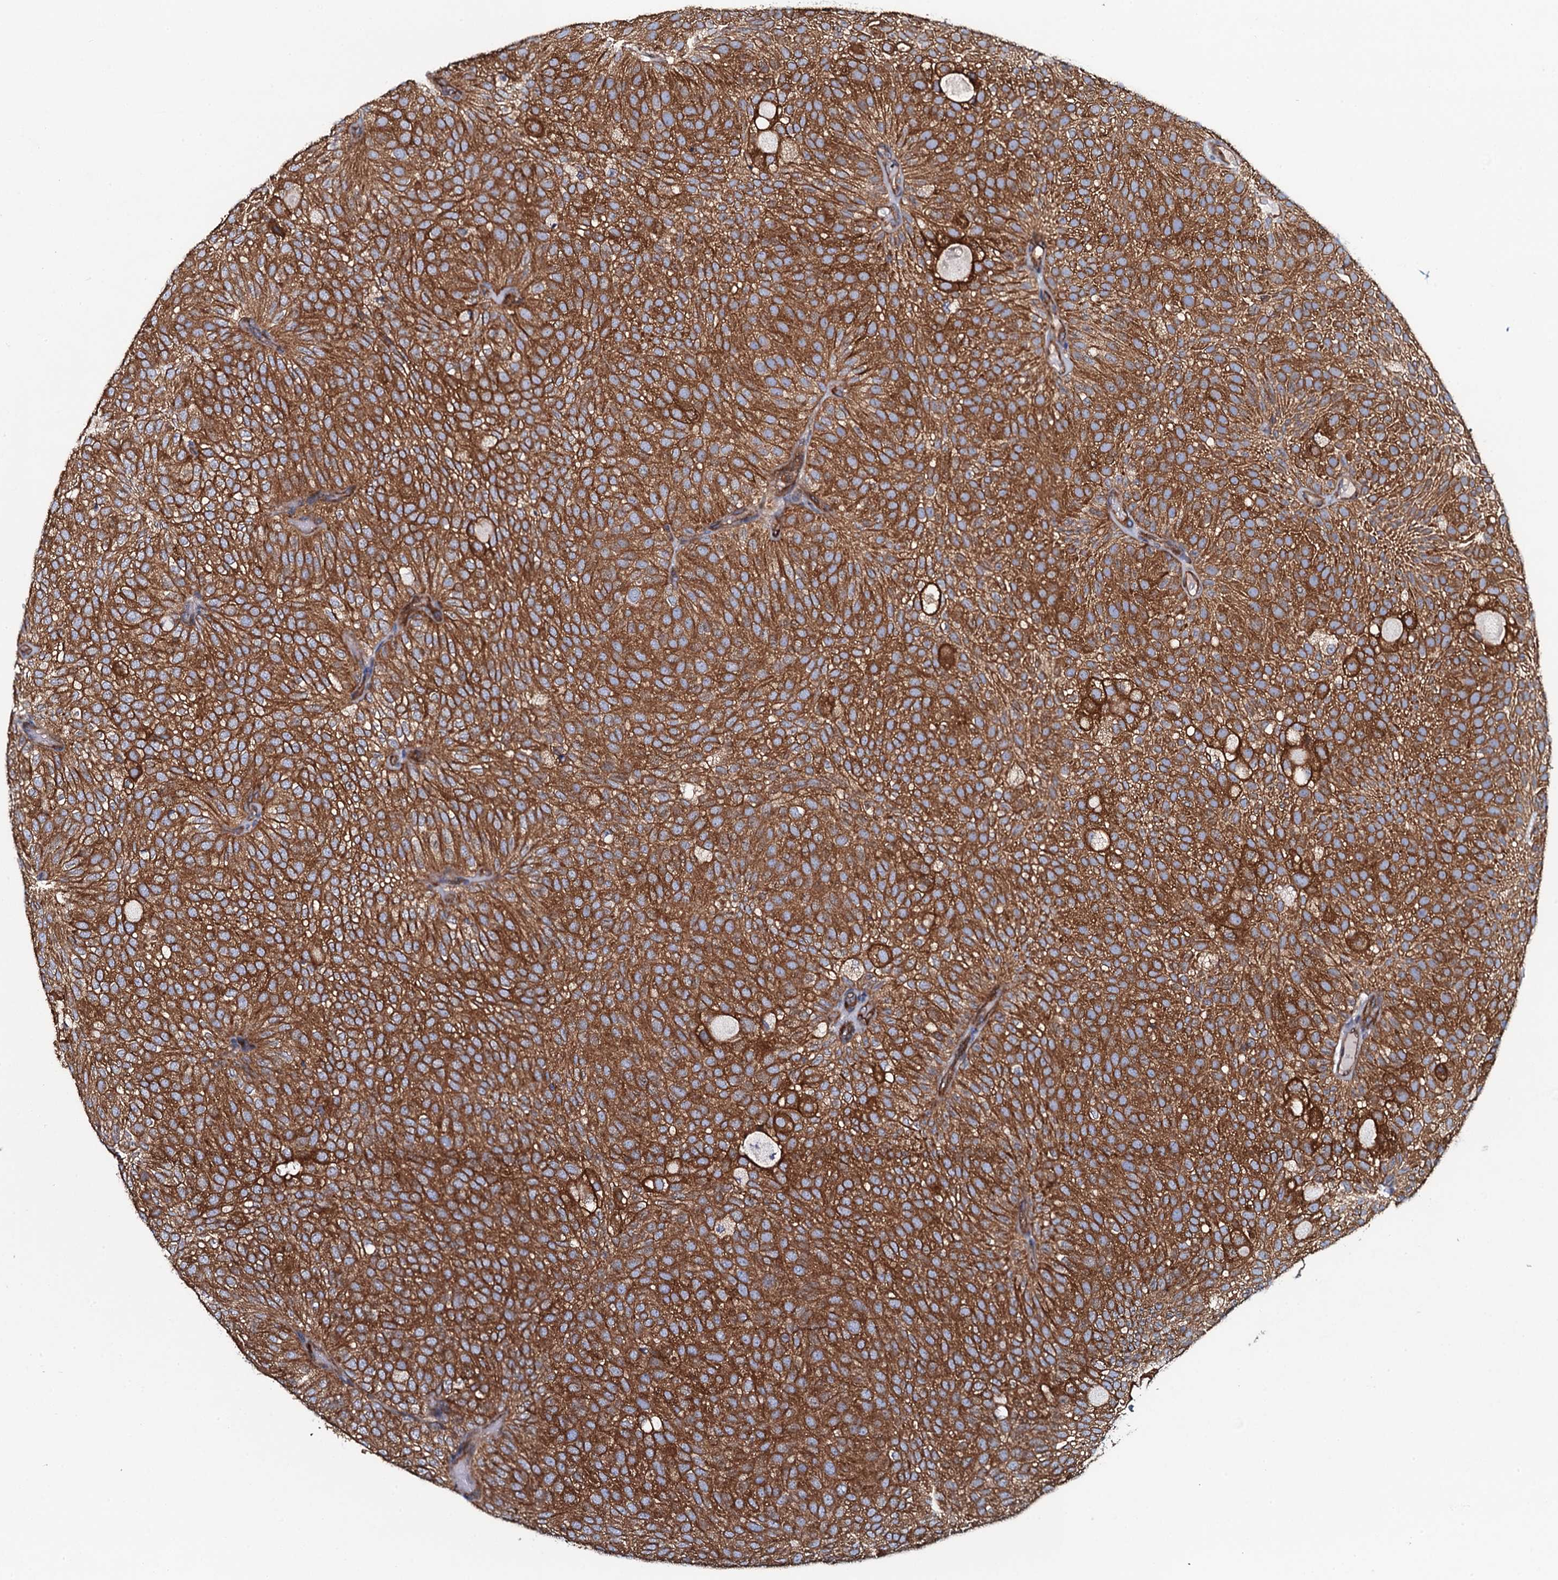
{"staining": {"intensity": "moderate", "quantity": ">75%", "location": "cytoplasmic/membranous"}, "tissue": "urothelial cancer", "cell_type": "Tumor cells", "image_type": "cancer", "snomed": [{"axis": "morphology", "description": "Urothelial carcinoma, Low grade"}, {"axis": "topography", "description": "Urinary bladder"}], "caption": "Moderate cytoplasmic/membranous expression for a protein is present in about >75% of tumor cells of urothelial cancer using immunohistochemistry (IHC).", "gene": "TMEM151A", "patient": {"sex": "male", "age": 78}}